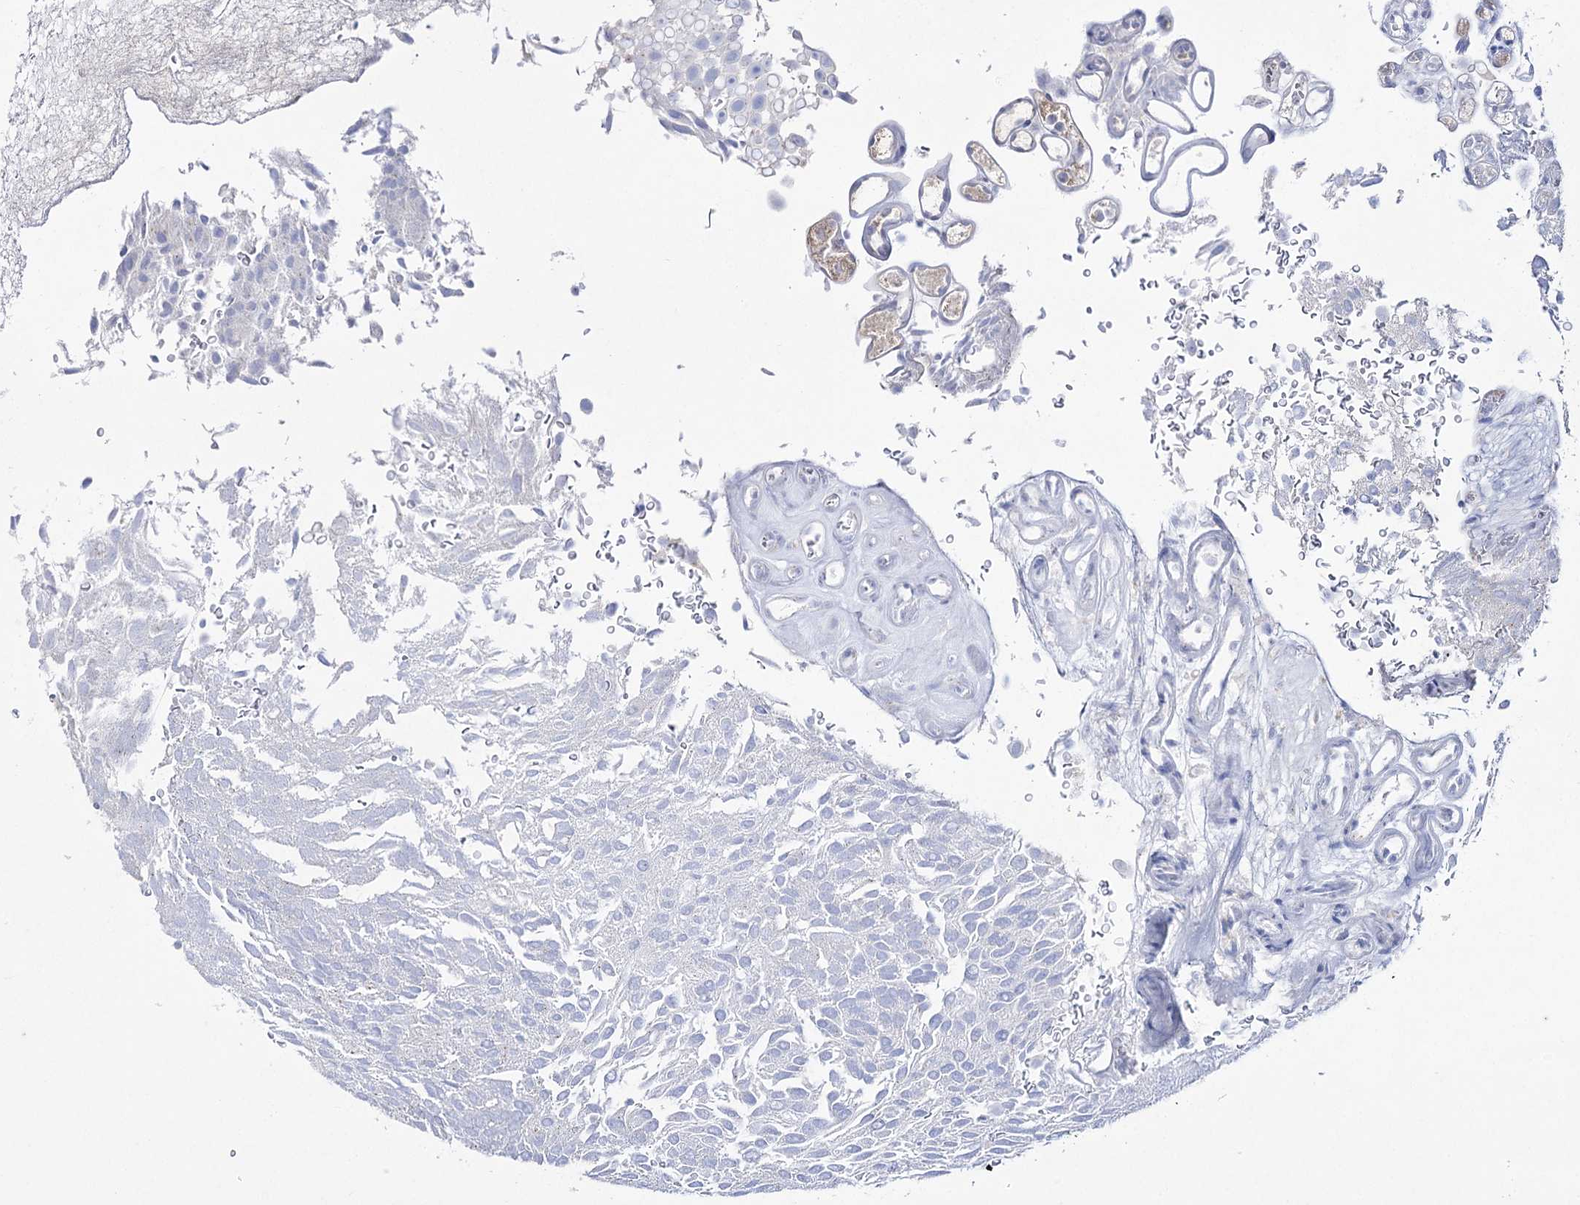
{"staining": {"intensity": "negative", "quantity": "none", "location": "none"}, "tissue": "urothelial cancer", "cell_type": "Tumor cells", "image_type": "cancer", "snomed": [{"axis": "morphology", "description": "Urothelial carcinoma, Low grade"}, {"axis": "topography", "description": "Urinary bladder"}], "caption": "DAB (3,3'-diaminobenzidine) immunohistochemical staining of human urothelial cancer displays no significant expression in tumor cells.", "gene": "NAGLU", "patient": {"sex": "male", "age": 78}}